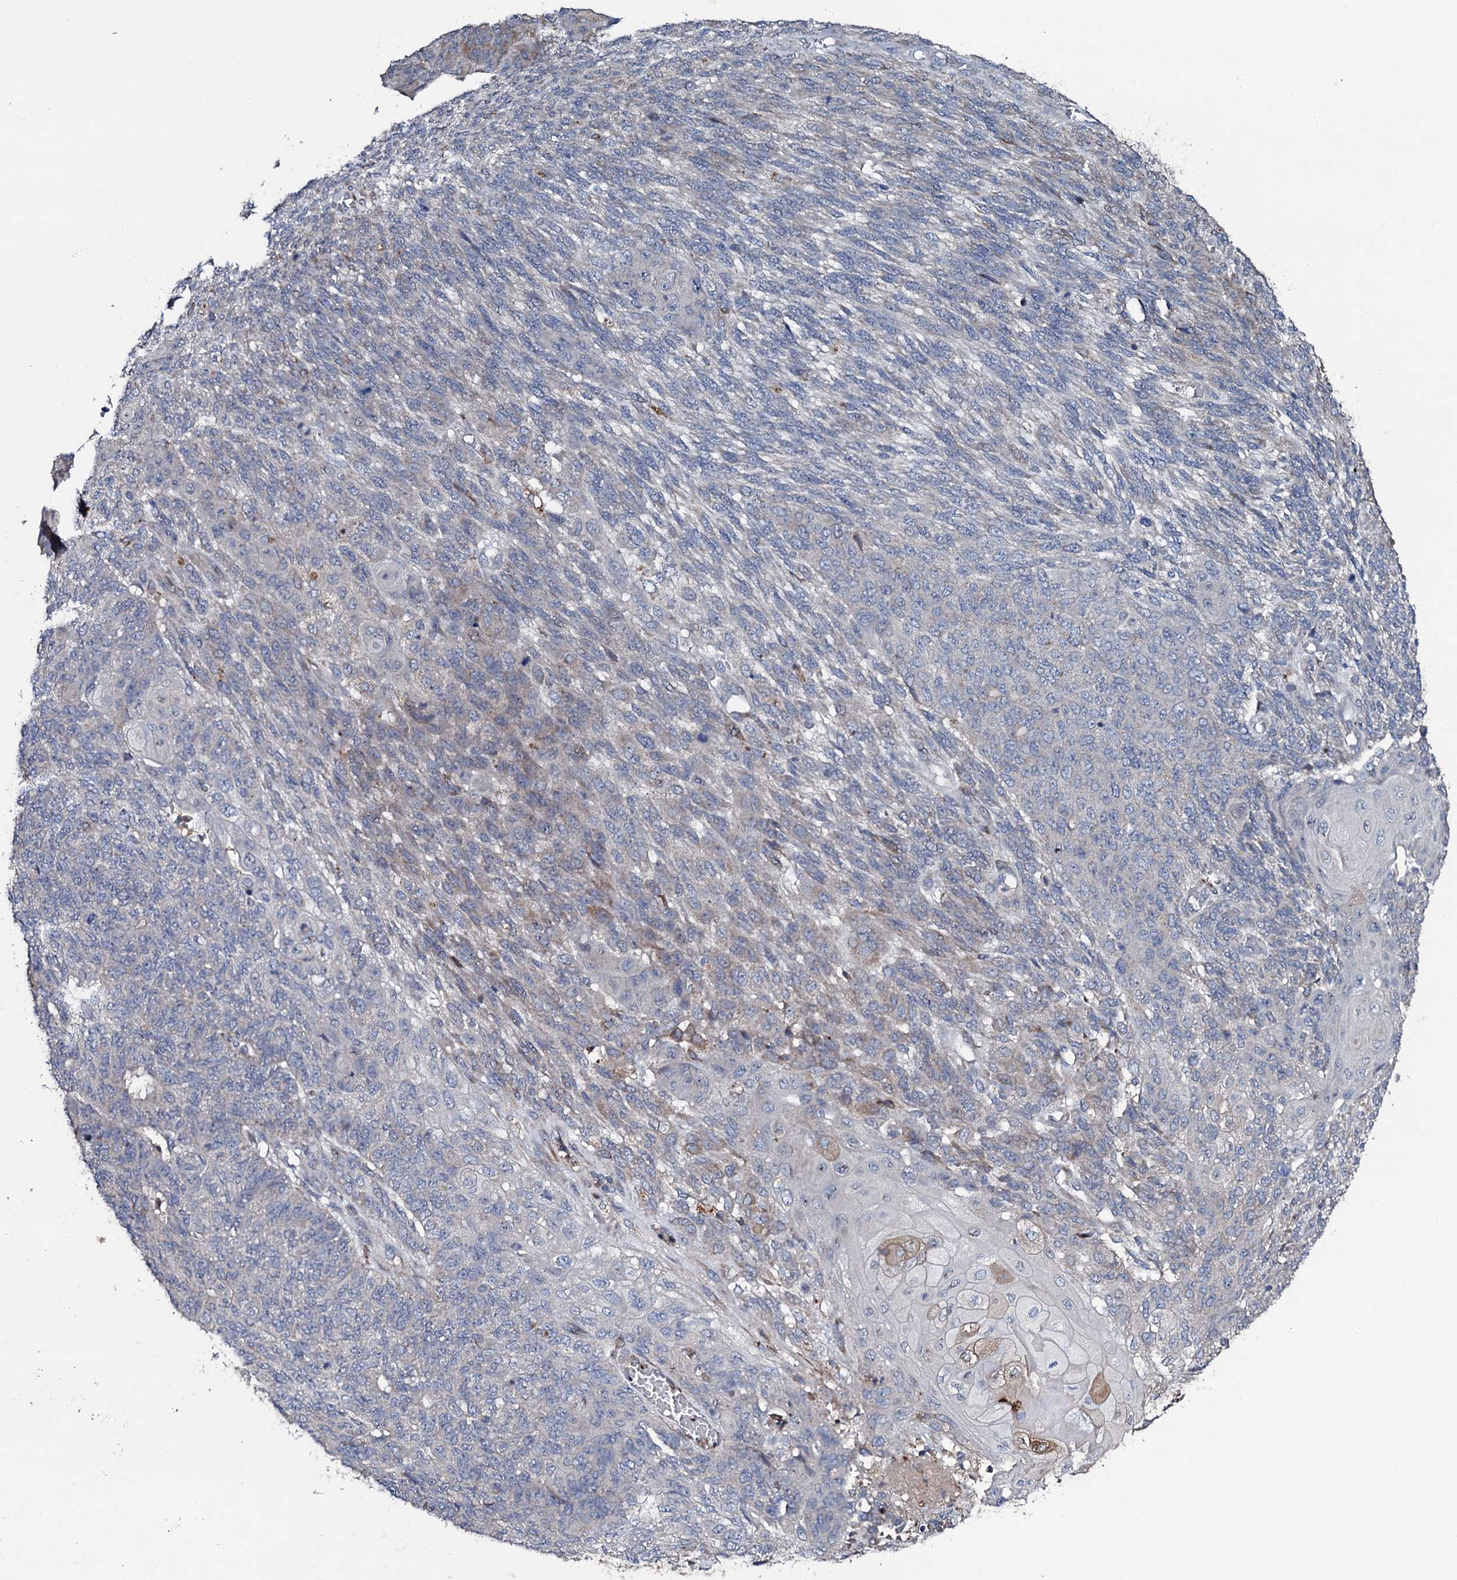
{"staining": {"intensity": "negative", "quantity": "none", "location": "none"}, "tissue": "endometrial cancer", "cell_type": "Tumor cells", "image_type": "cancer", "snomed": [{"axis": "morphology", "description": "Adenocarcinoma, NOS"}, {"axis": "topography", "description": "Endometrium"}], "caption": "Tumor cells show no significant expression in endometrial adenocarcinoma.", "gene": "LRRC28", "patient": {"sex": "female", "age": 32}}